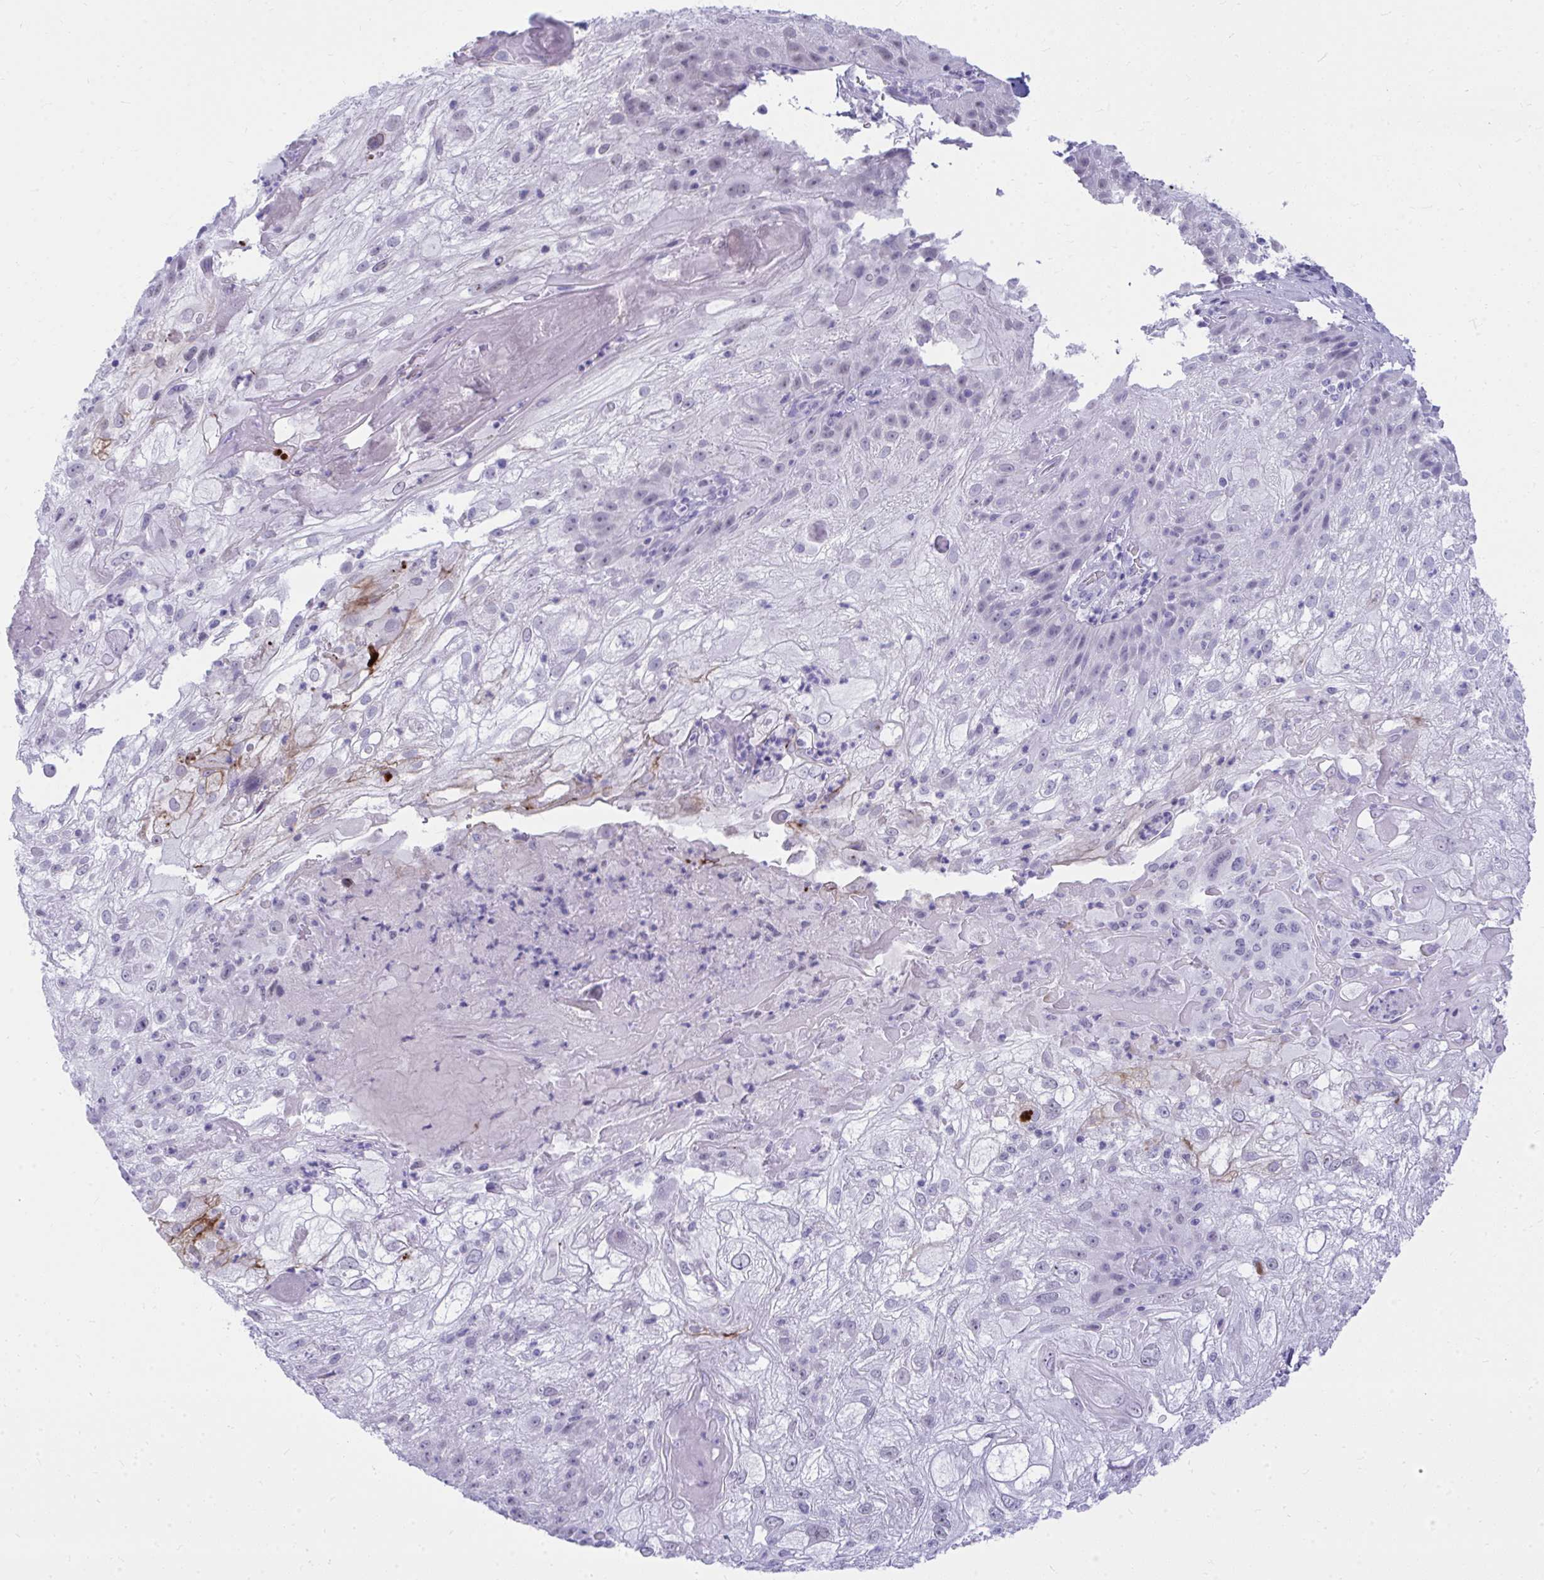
{"staining": {"intensity": "negative", "quantity": "none", "location": "none"}, "tissue": "skin cancer", "cell_type": "Tumor cells", "image_type": "cancer", "snomed": [{"axis": "morphology", "description": "Normal tissue, NOS"}, {"axis": "morphology", "description": "Squamous cell carcinoma, NOS"}, {"axis": "topography", "description": "Skin"}], "caption": "An image of squamous cell carcinoma (skin) stained for a protein exhibits no brown staining in tumor cells.", "gene": "OR5F1", "patient": {"sex": "female", "age": 83}}